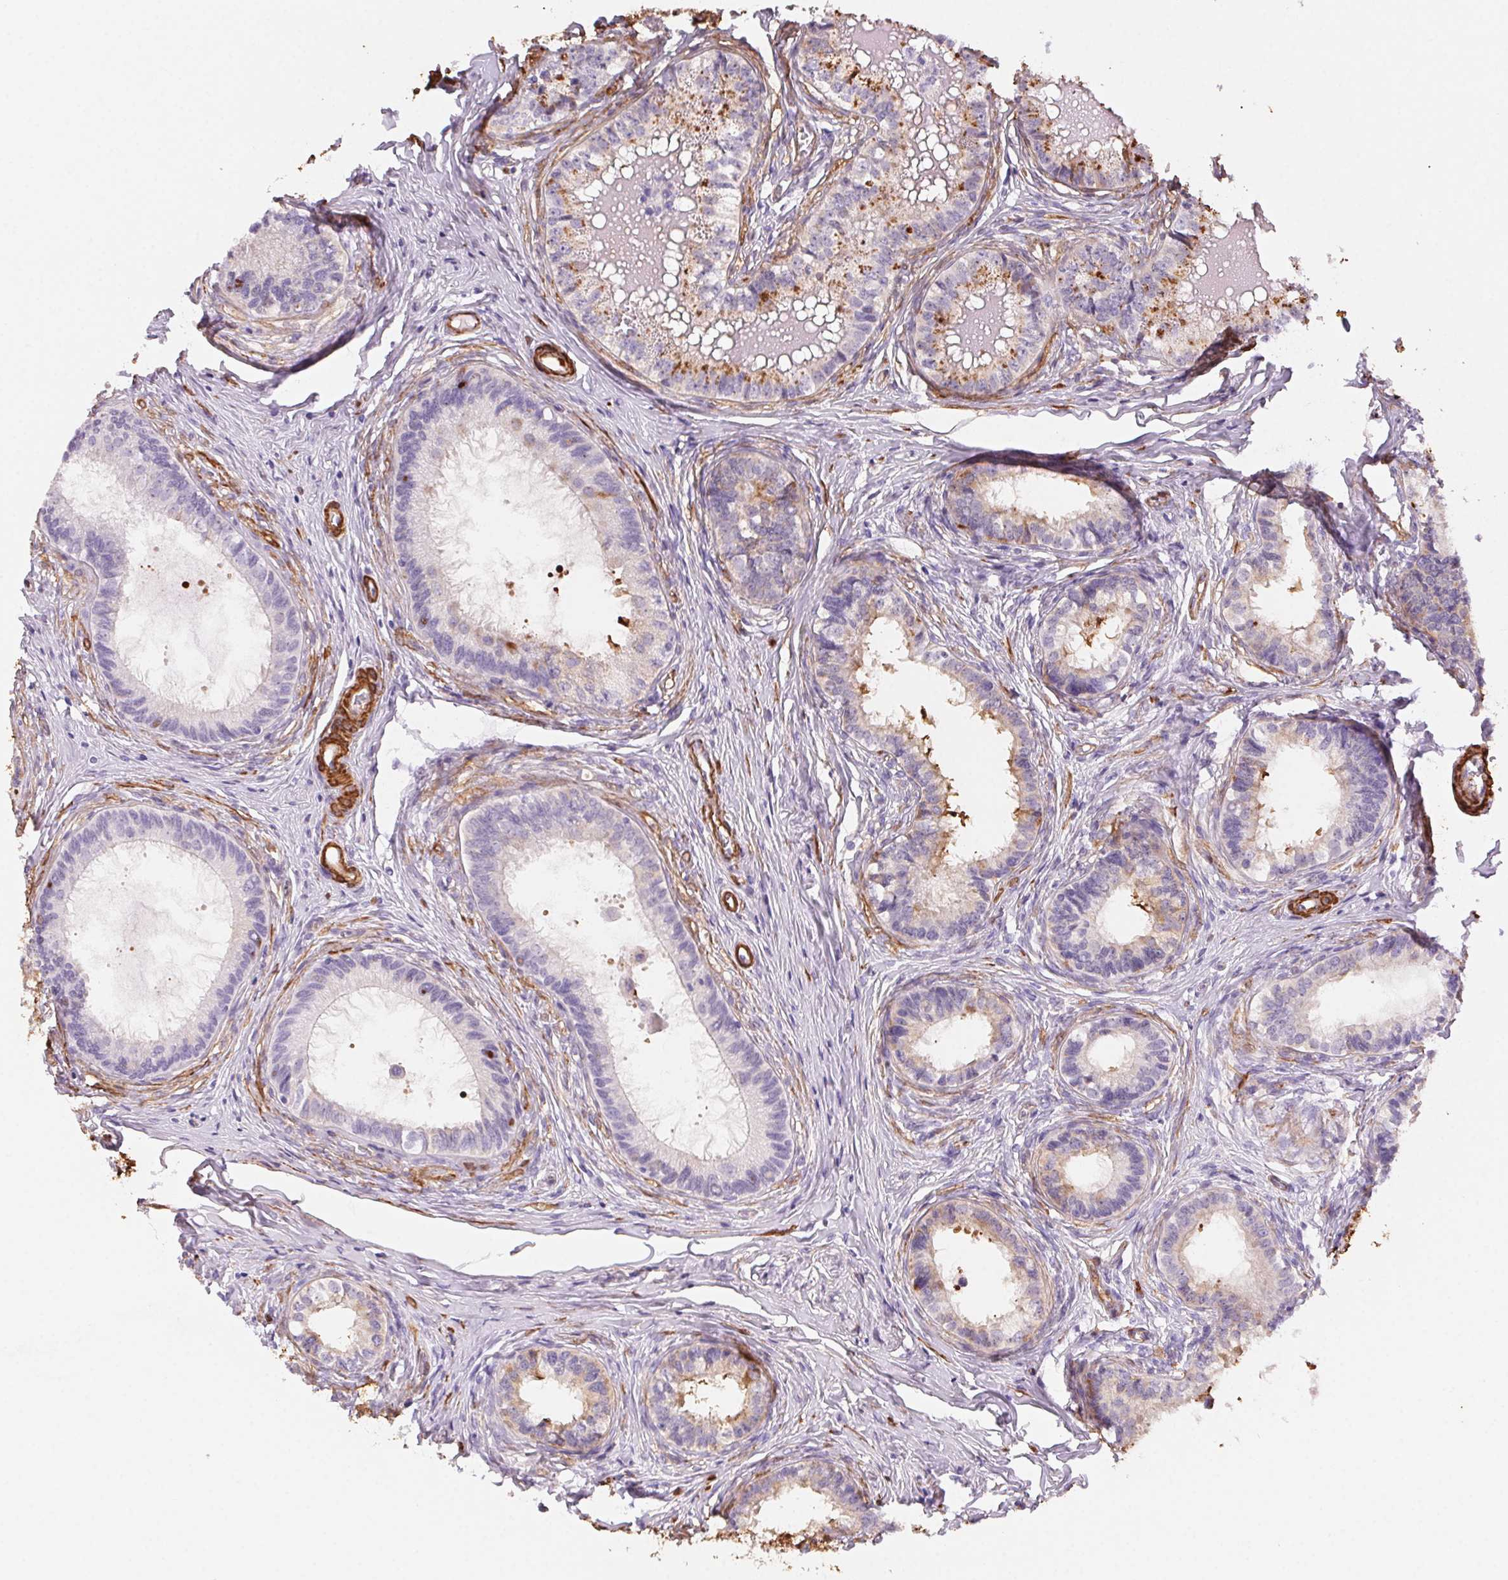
{"staining": {"intensity": "moderate", "quantity": "<25%", "location": "cytoplasmic/membranous"}, "tissue": "epididymis", "cell_type": "Glandular cells", "image_type": "normal", "snomed": [{"axis": "morphology", "description": "Normal tissue, NOS"}, {"axis": "topography", "description": "Epididymis"}], "caption": "Protein expression analysis of unremarkable human epididymis reveals moderate cytoplasmic/membranous staining in approximately <25% of glandular cells. (DAB IHC, brown staining for protein, blue staining for nuclei).", "gene": "GPX8", "patient": {"sex": "male", "age": 34}}